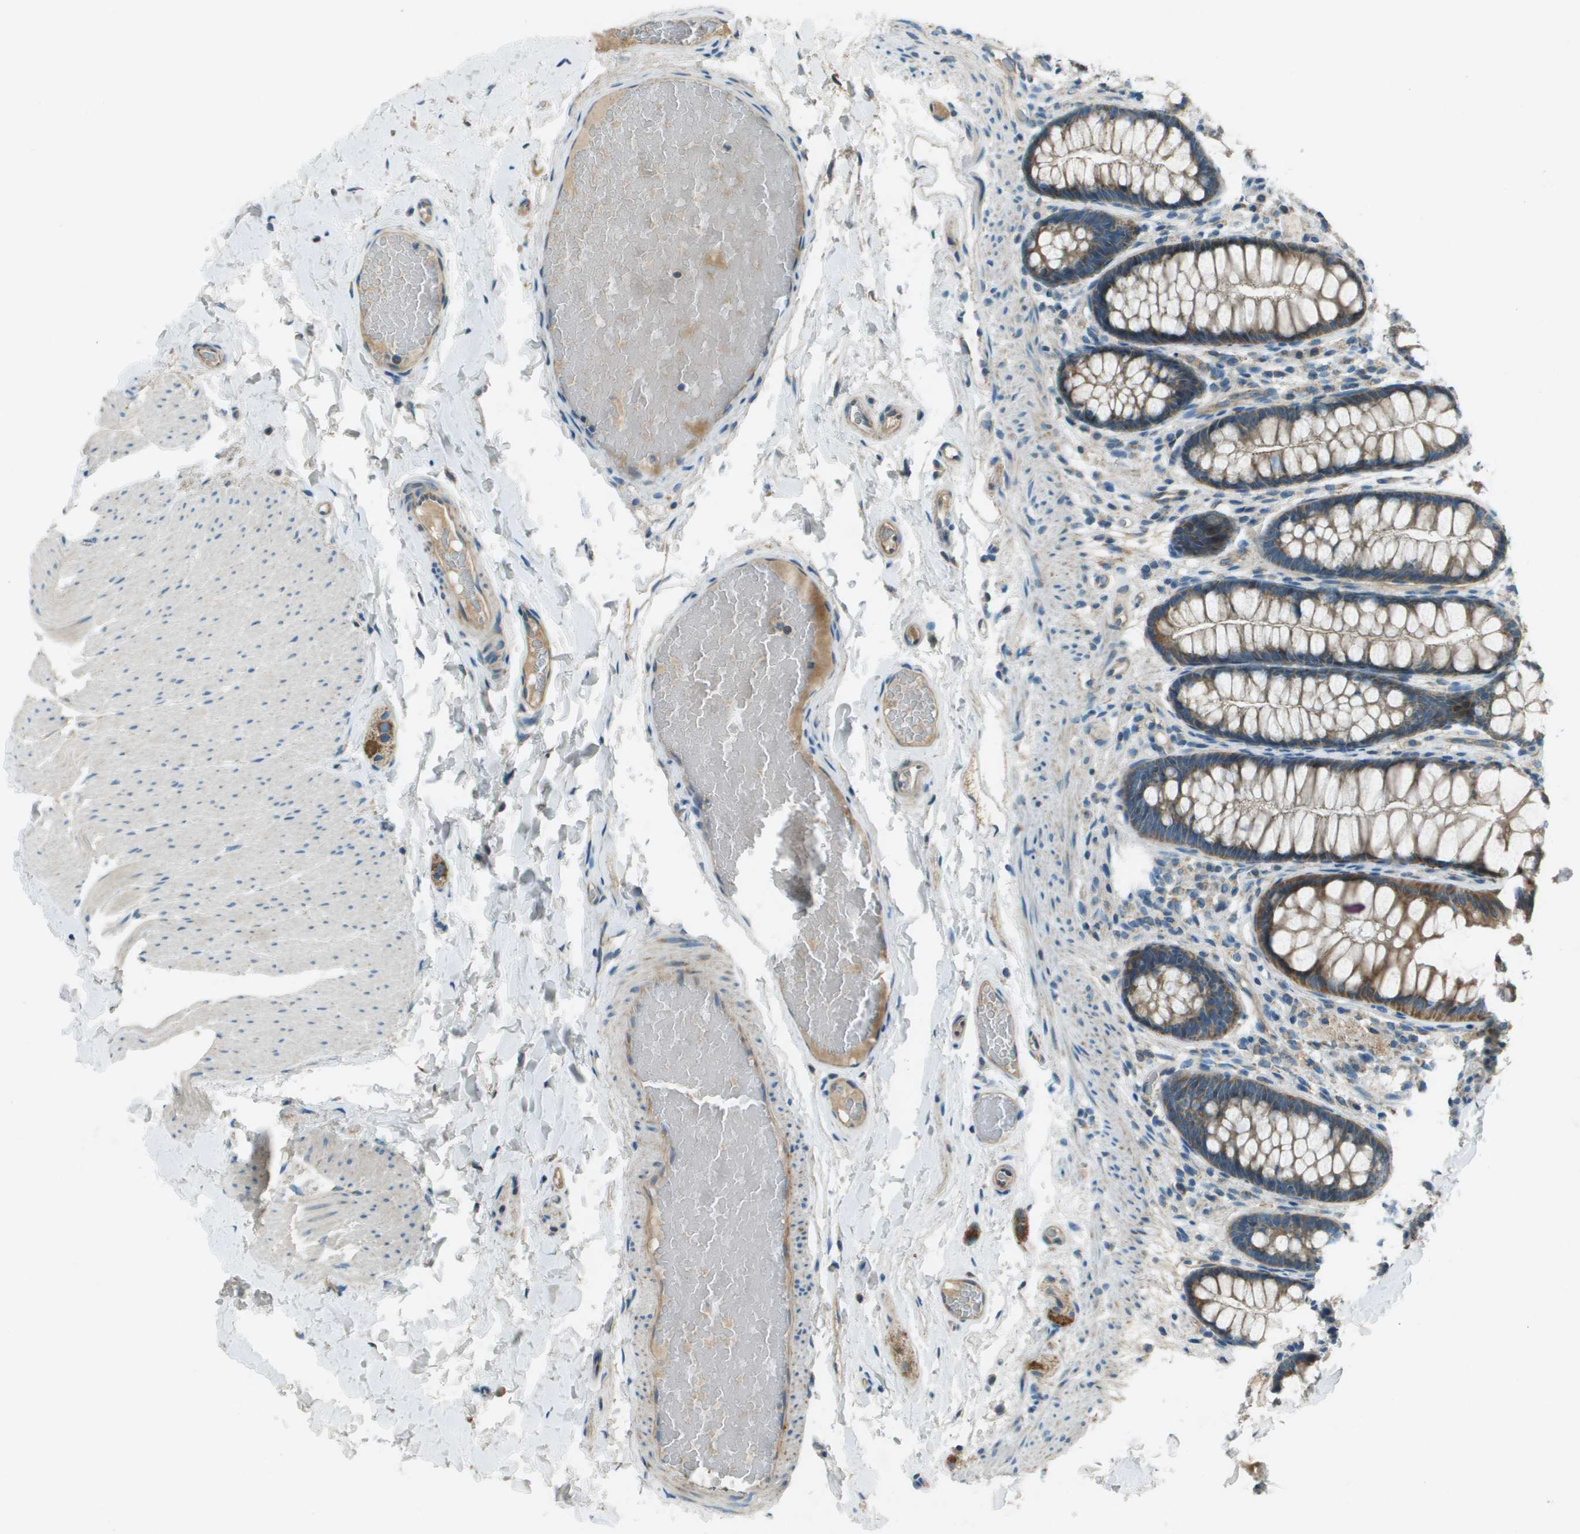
{"staining": {"intensity": "weak", "quantity": ">75%", "location": "cytoplasmic/membranous"}, "tissue": "colon", "cell_type": "Endothelial cells", "image_type": "normal", "snomed": [{"axis": "morphology", "description": "Normal tissue, NOS"}, {"axis": "topography", "description": "Colon"}], "caption": "A high-resolution photomicrograph shows IHC staining of unremarkable colon, which shows weak cytoplasmic/membranous positivity in about >75% of endothelial cells. The protein of interest is shown in brown color, while the nuclei are stained blue.", "gene": "MIGA1", "patient": {"sex": "female", "age": 56}}